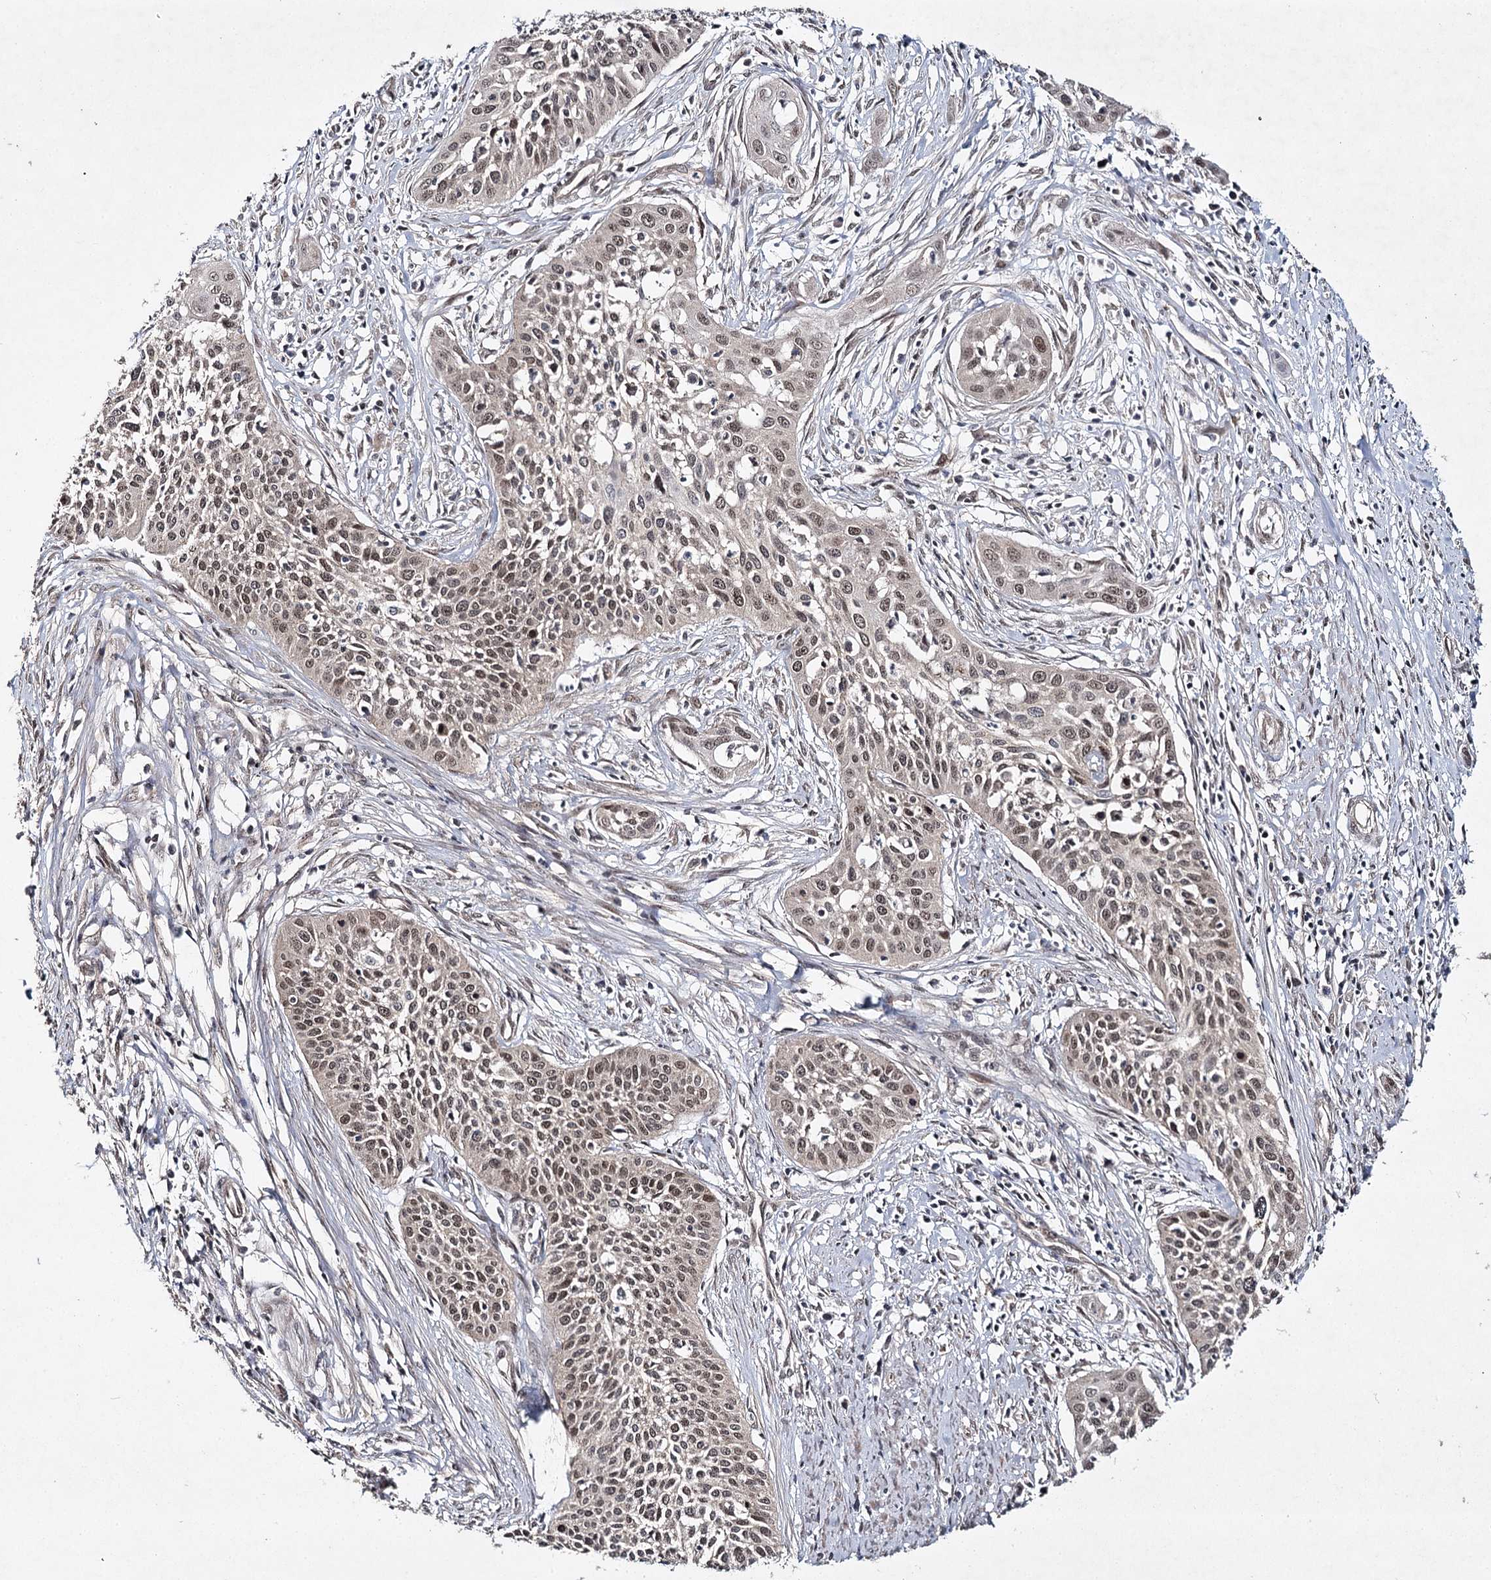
{"staining": {"intensity": "weak", "quantity": ">75%", "location": "nuclear"}, "tissue": "cervical cancer", "cell_type": "Tumor cells", "image_type": "cancer", "snomed": [{"axis": "morphology", "description": "Squamous cell carcinoma, NOS"}, {"axis": "topography", "description": "Cervix"}], "caption": "High-power microscopy captured an IHC image of cervical squamous cell carcinoma, revealing weak nuclear staining in about >75% of tumor cells.", "gene": "DCUN1D4", "patient": {"sex": "female", "age": 34}}